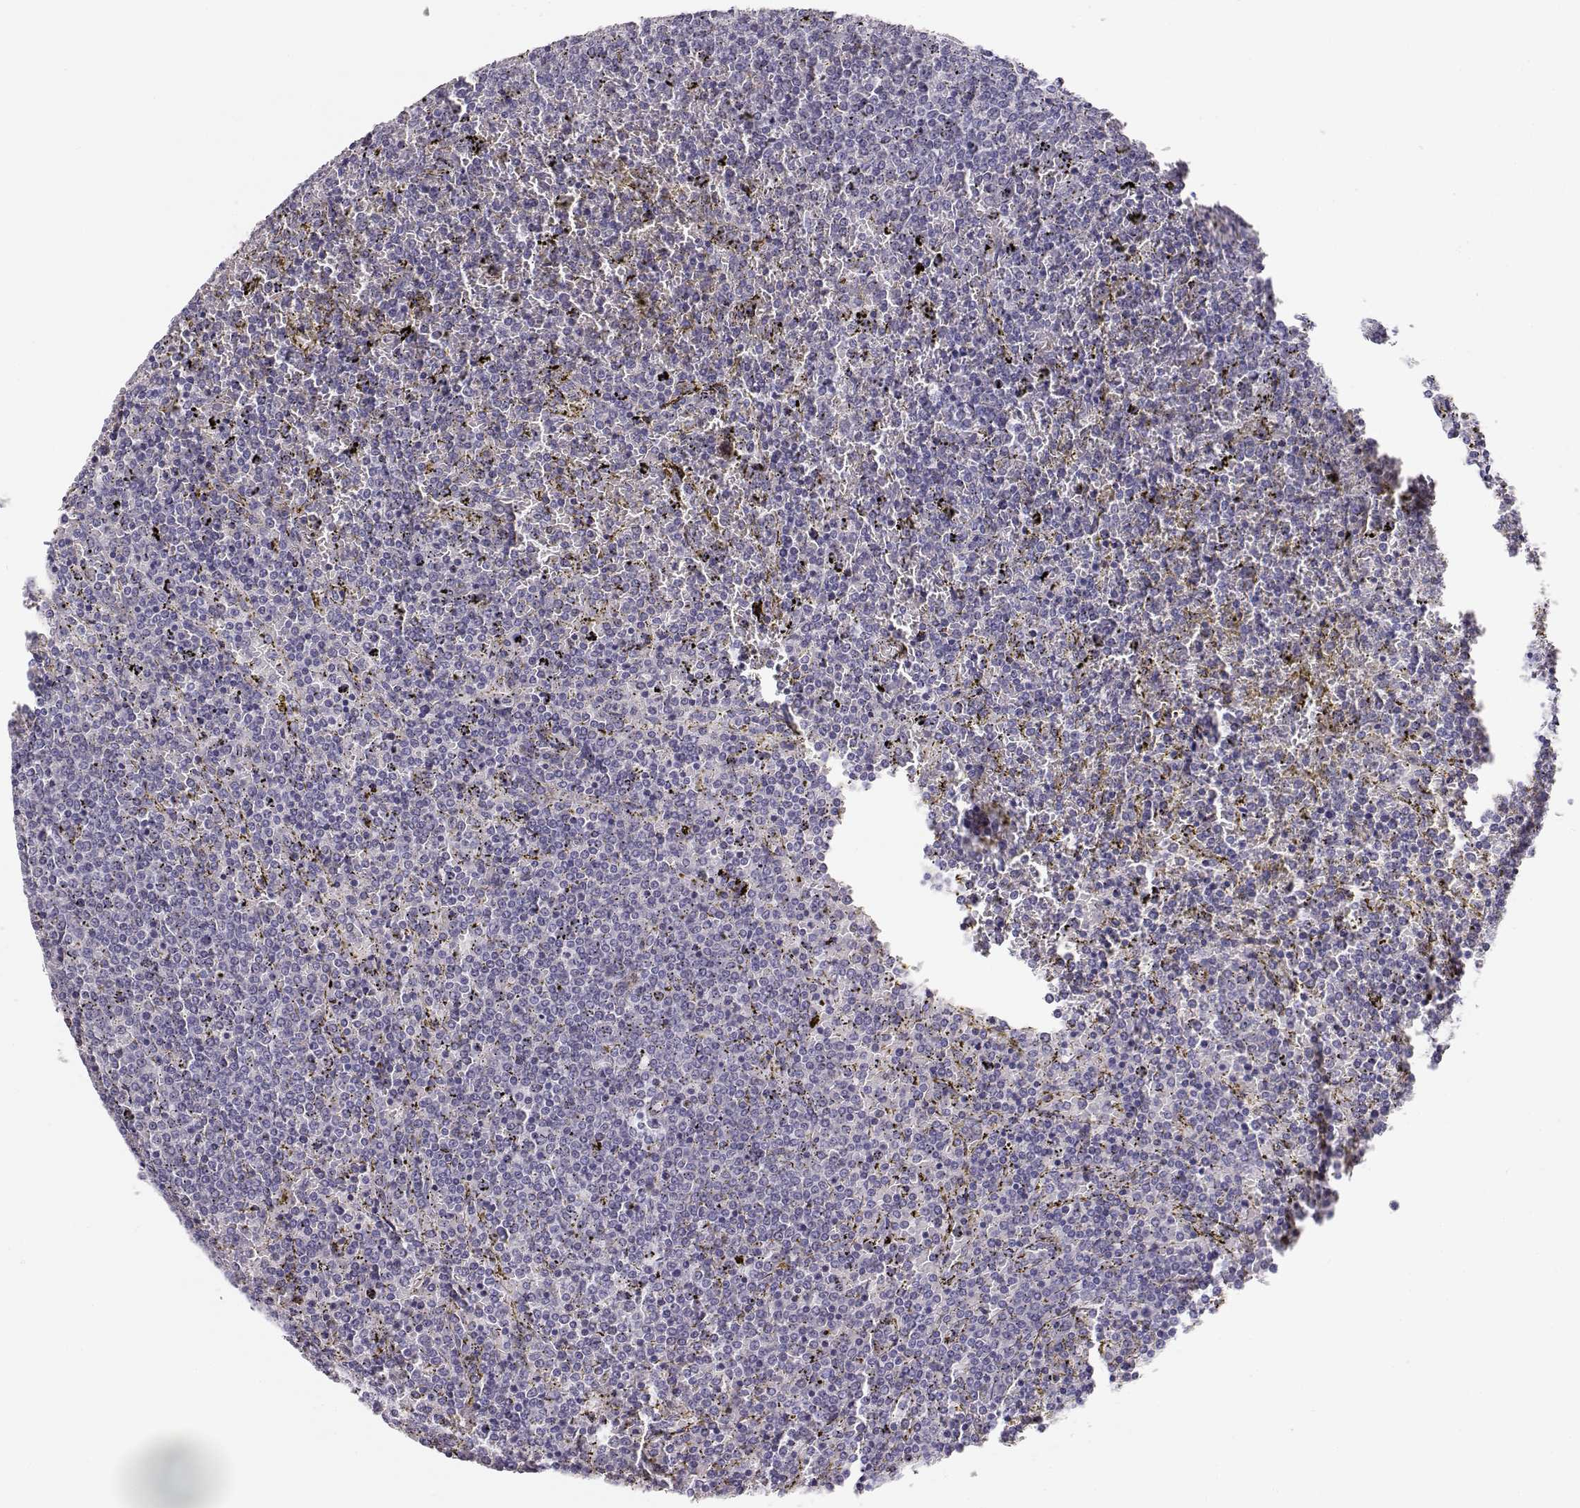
{"staining": {"intensity": "negative", "quantity": "none", "location": "none"}, "tissue": "lymphoma", "cell_type": "Tumor cells", "image_type": "cancer", "snomed": [{"axis": "morphology", "description": "Malignant lymphoma, non-Hodgkin's type, Low grade"}, {"axis": "topography", "description": "Spleen"}], "caption": "This is a micrograph of IHC staining of lymphoma, which shows no positivity in tumor cells.", "gene": "MAGEC1", "patient": {"sex": "female", "age": 77}}